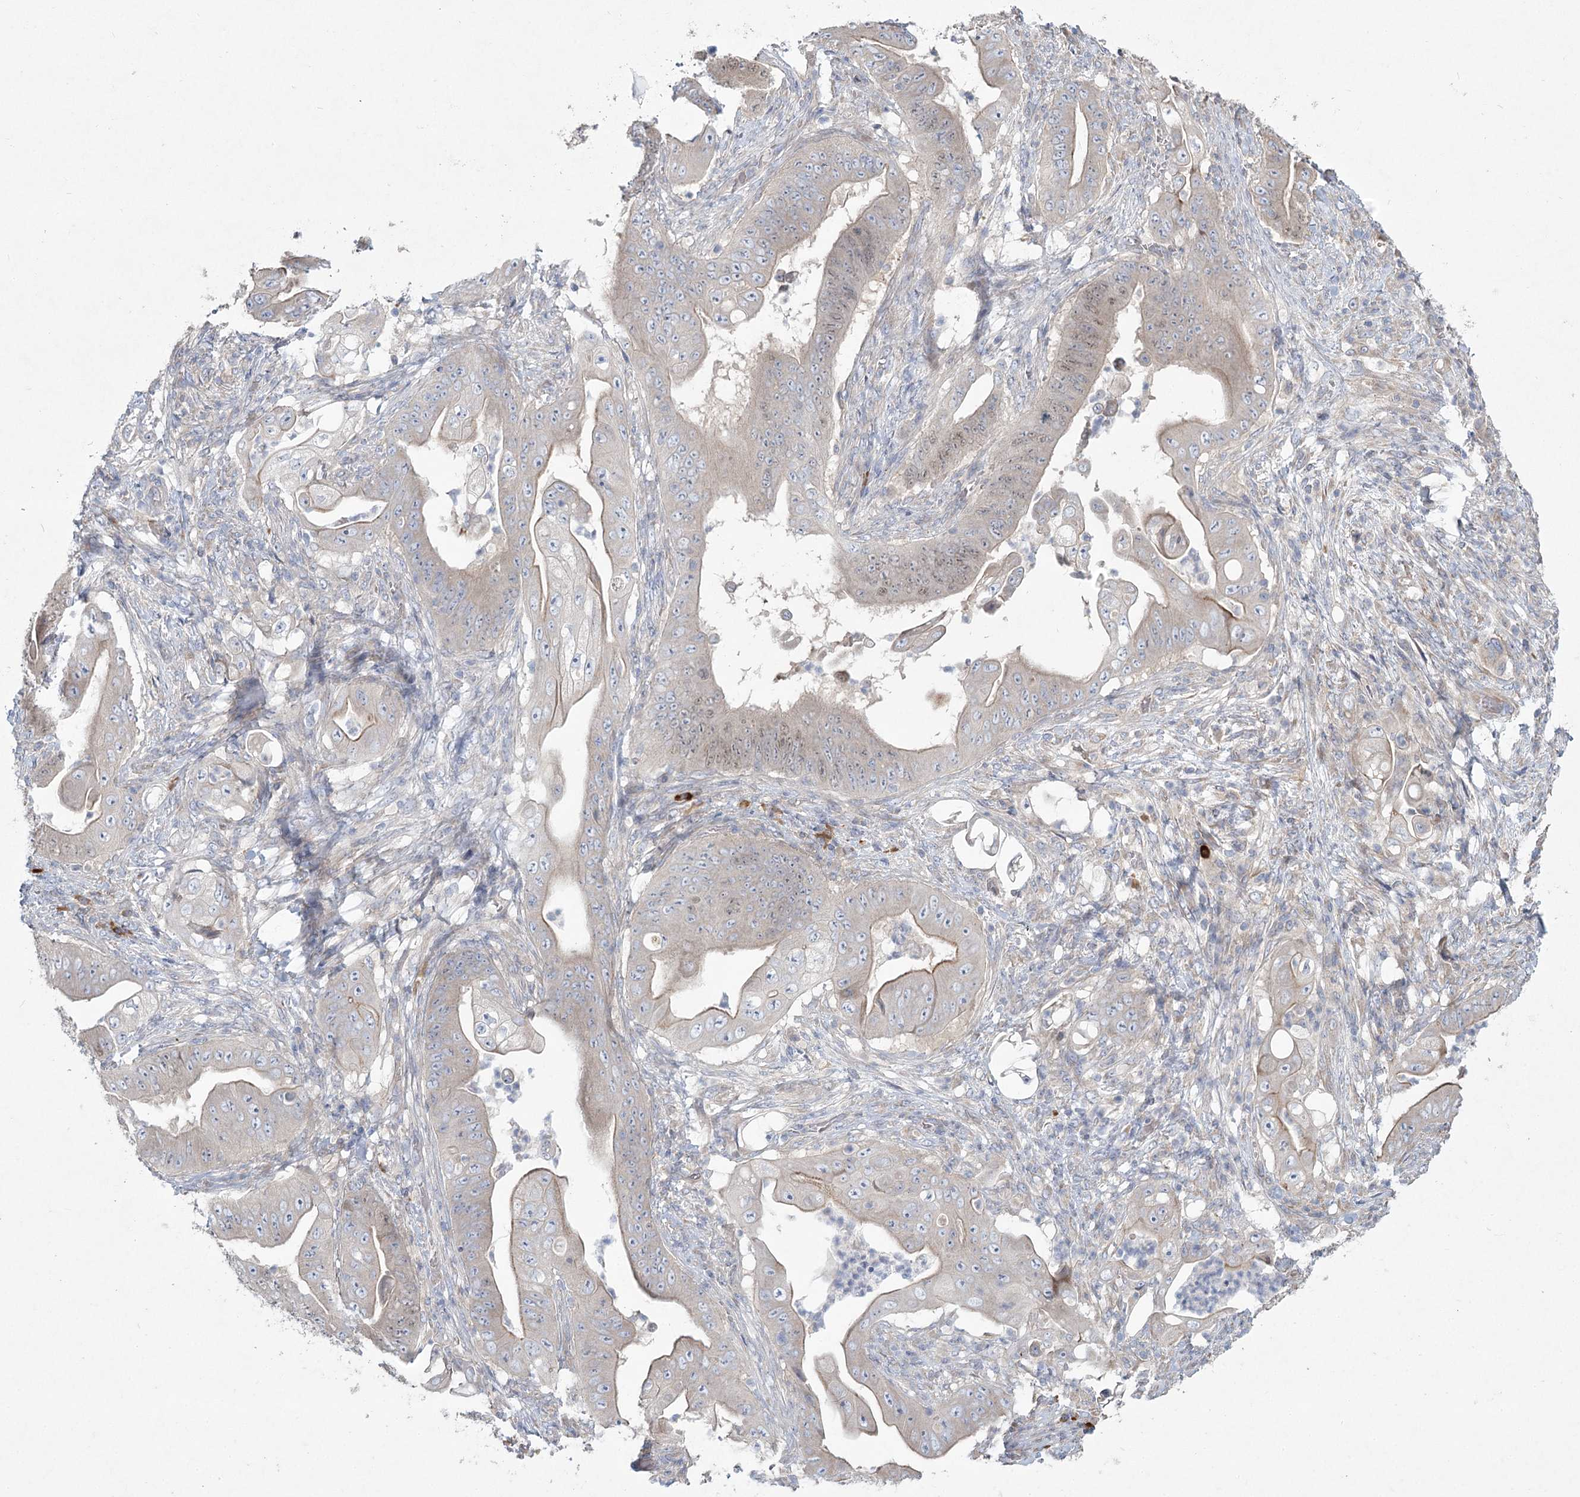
{"staining": {"intensity": "moderate", "quantity": "<25%", "location": "nuclear"}, "tissue": "stomach cancer", "cell_type": "Tumor cells", "image_type": "cancer", "snomed": [{"axis": "morphology", "description": "Adenocarcinoma, NOS"}, {"axis": "topography", "description": "Stomach"}], "caption": "This image shows stomach adenocarcinoma stained with IHC to label a protein in brown. The nuclear of tumor cells show moderate positivity for the protein. Nuclei are counter-stained blue.", "gene": "CAMTA1", "patient": {"sex": "female", "age": 73}}